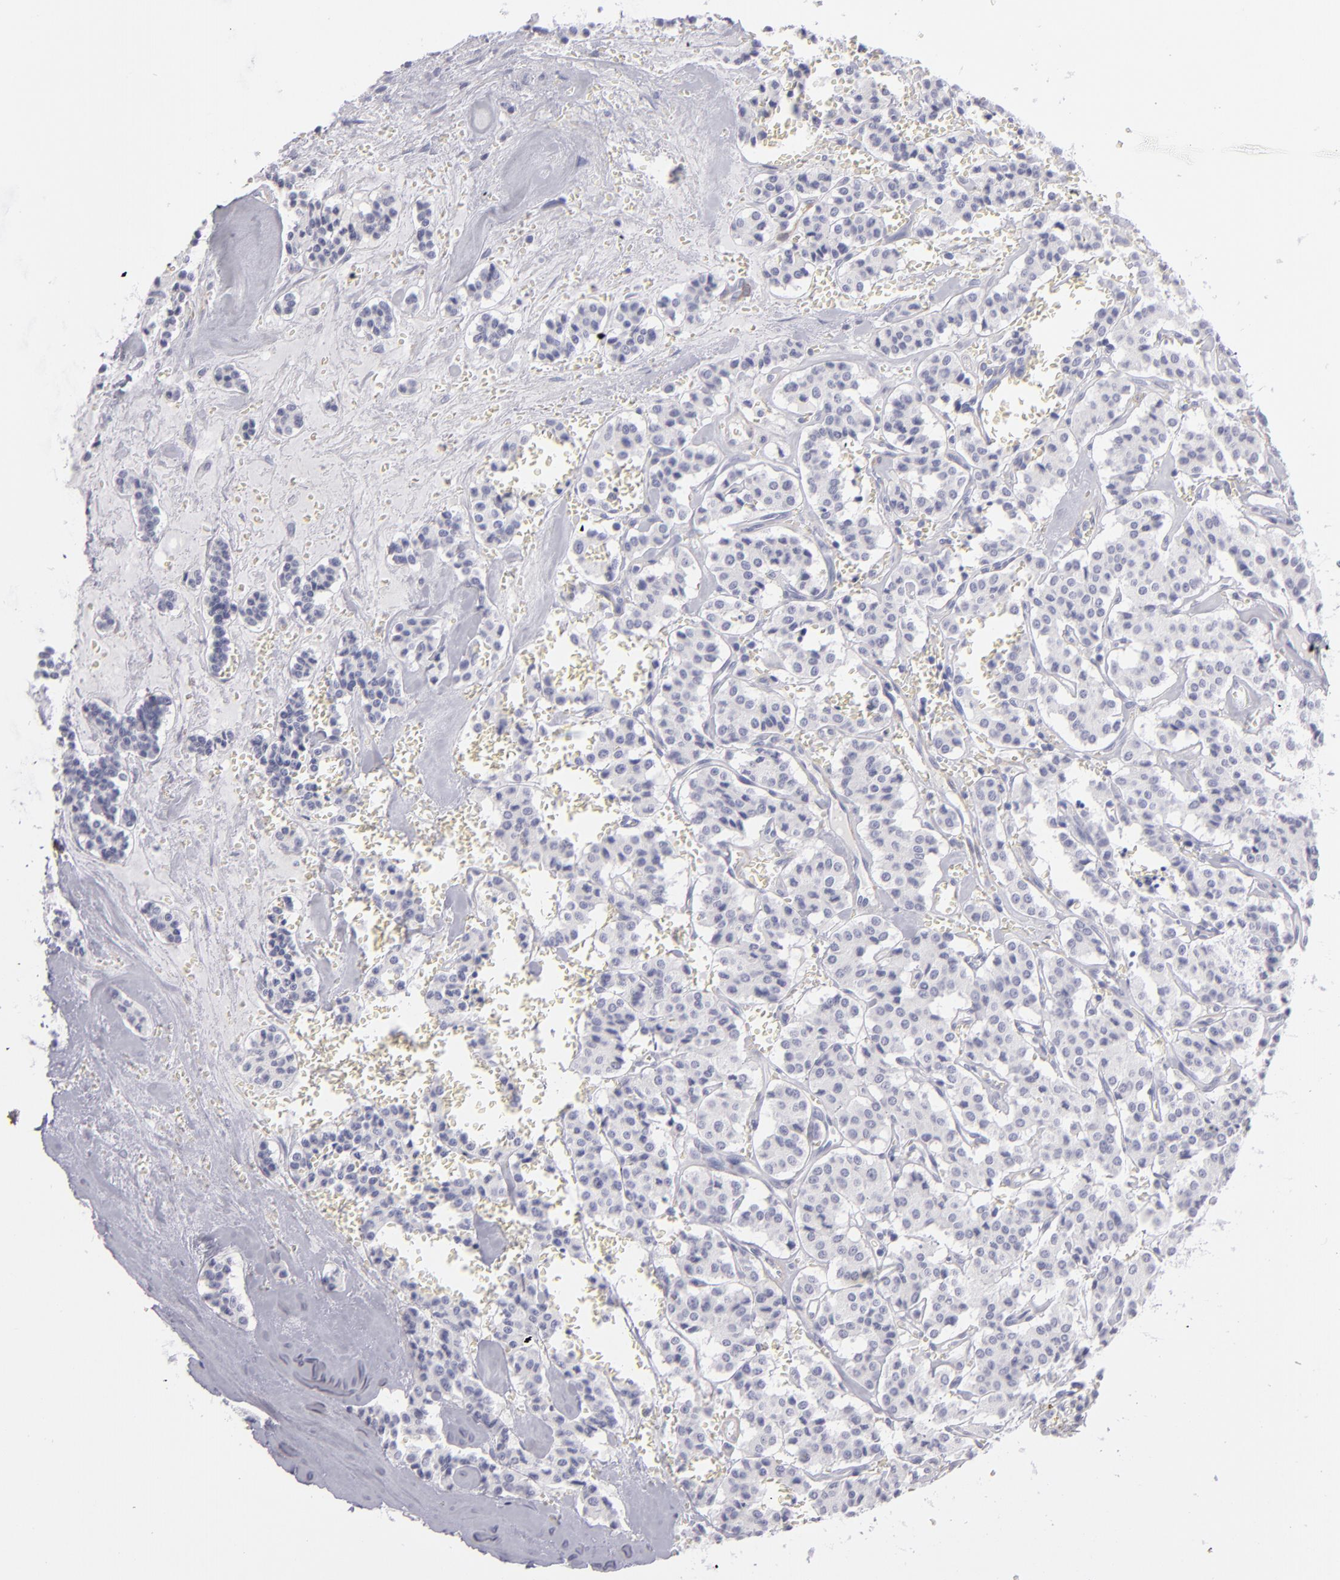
{"staining": {"intensity": "negative", "quantity": "none", "location": "none"}, "tissue": "carcinoid", "cell_type": "Tumor cells", "image_type": "cancer", "snomed": [{"axis": "morphology", "description": "Carcinoid, malignant, NOS"}, {"axis": "topography", "description": "Bronchus"}], "caption": "The immunohistochemistry image has no significant staining in tumor cells of malignant carcinoid tissue.", "gene": "MYH11", "patient": {"sex": "male", "age": 55}}